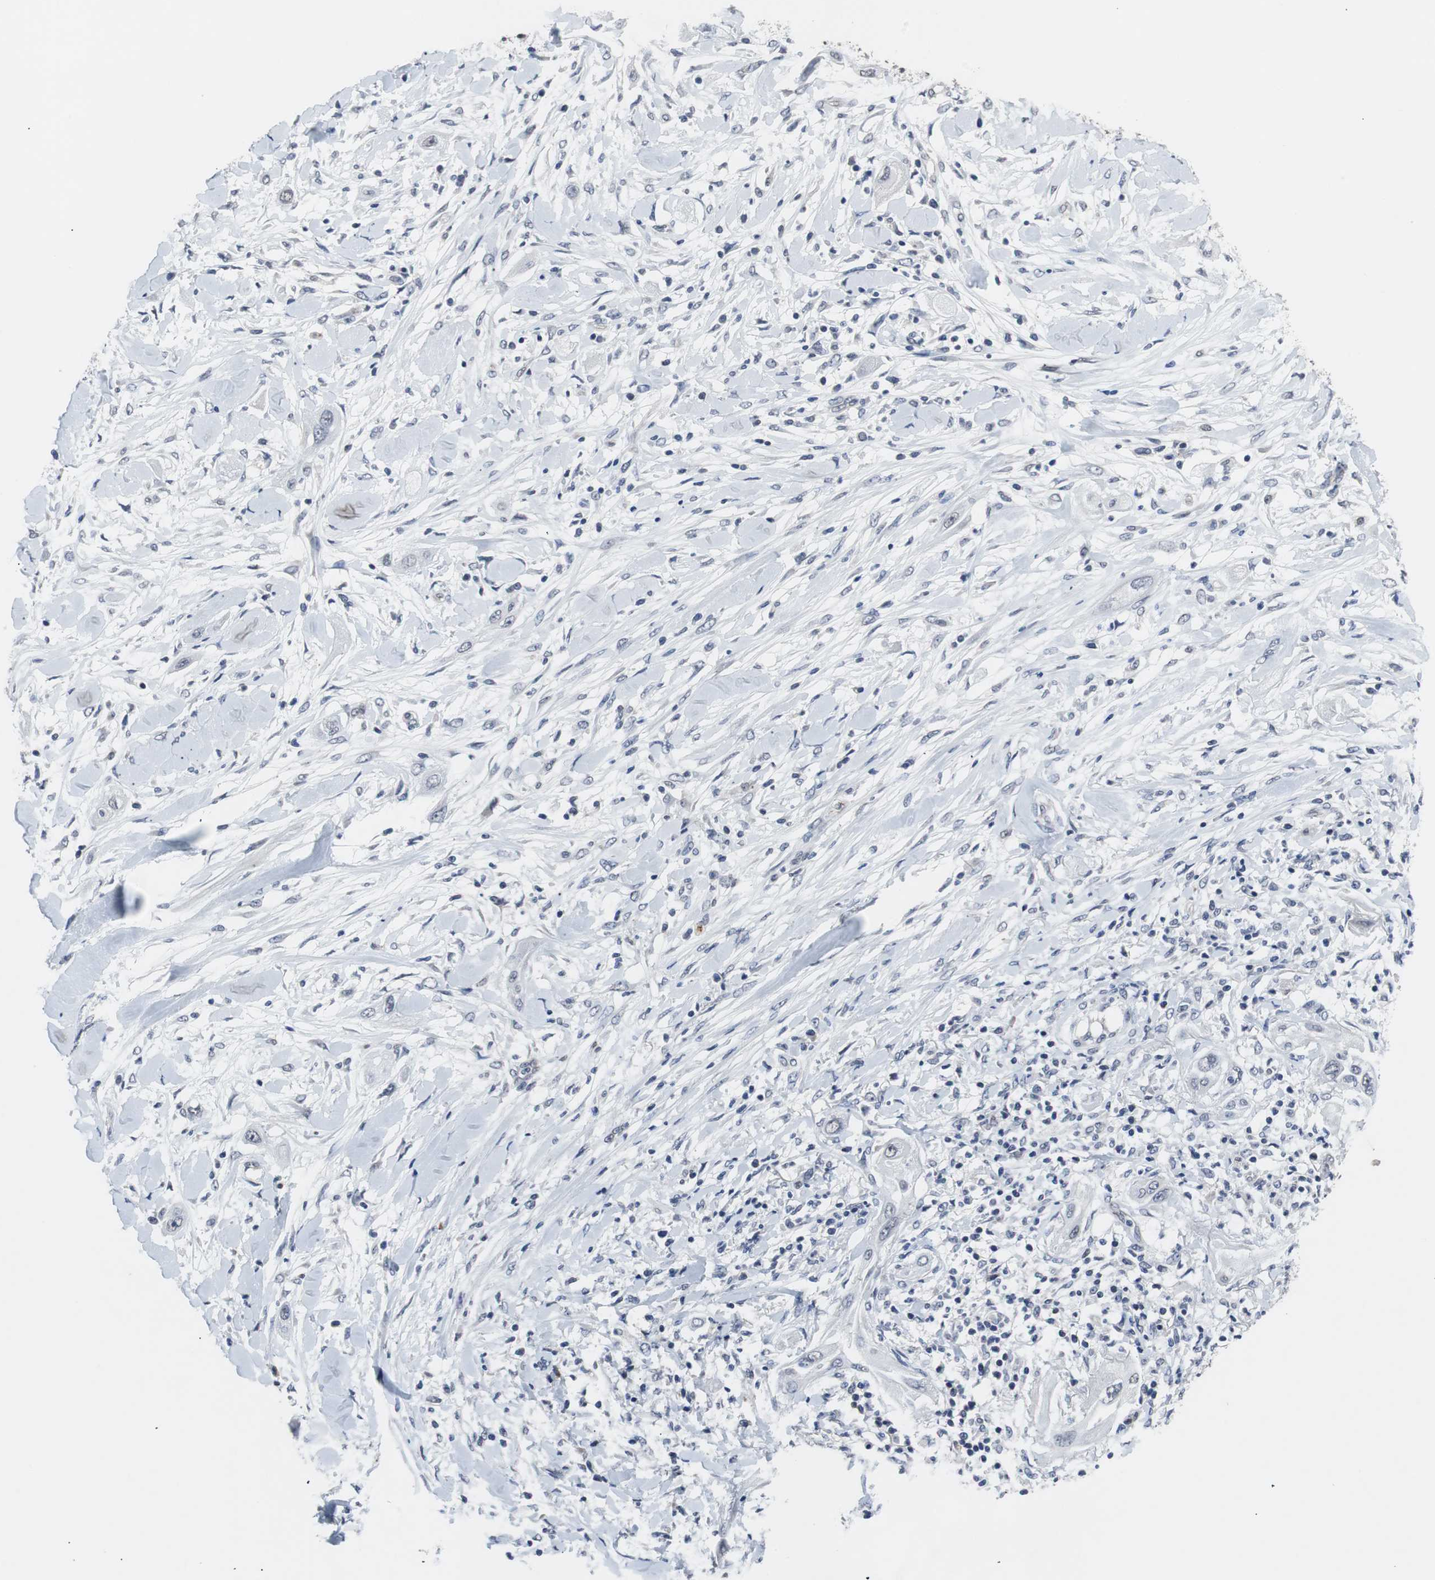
{"staining": {"intensity": "negative", "quantity": "none", "location": "none"}, "tissue": "lung cancer", "cell_type": "Tumor cells", "image_type": "cancer", "snomed": [{"axis": "morphology", "description": "Squamous cell carcinoma, NOS"}, {"axis": "topography", "description": "Lung"}], "caption": "IHC image of human squamous cell carcinoma (lung) stained for a protein (brown), which demonstrates no positivity in tumor cells.", "gene": "RBM47", "patient": {"sex": "female", "age": 47}}